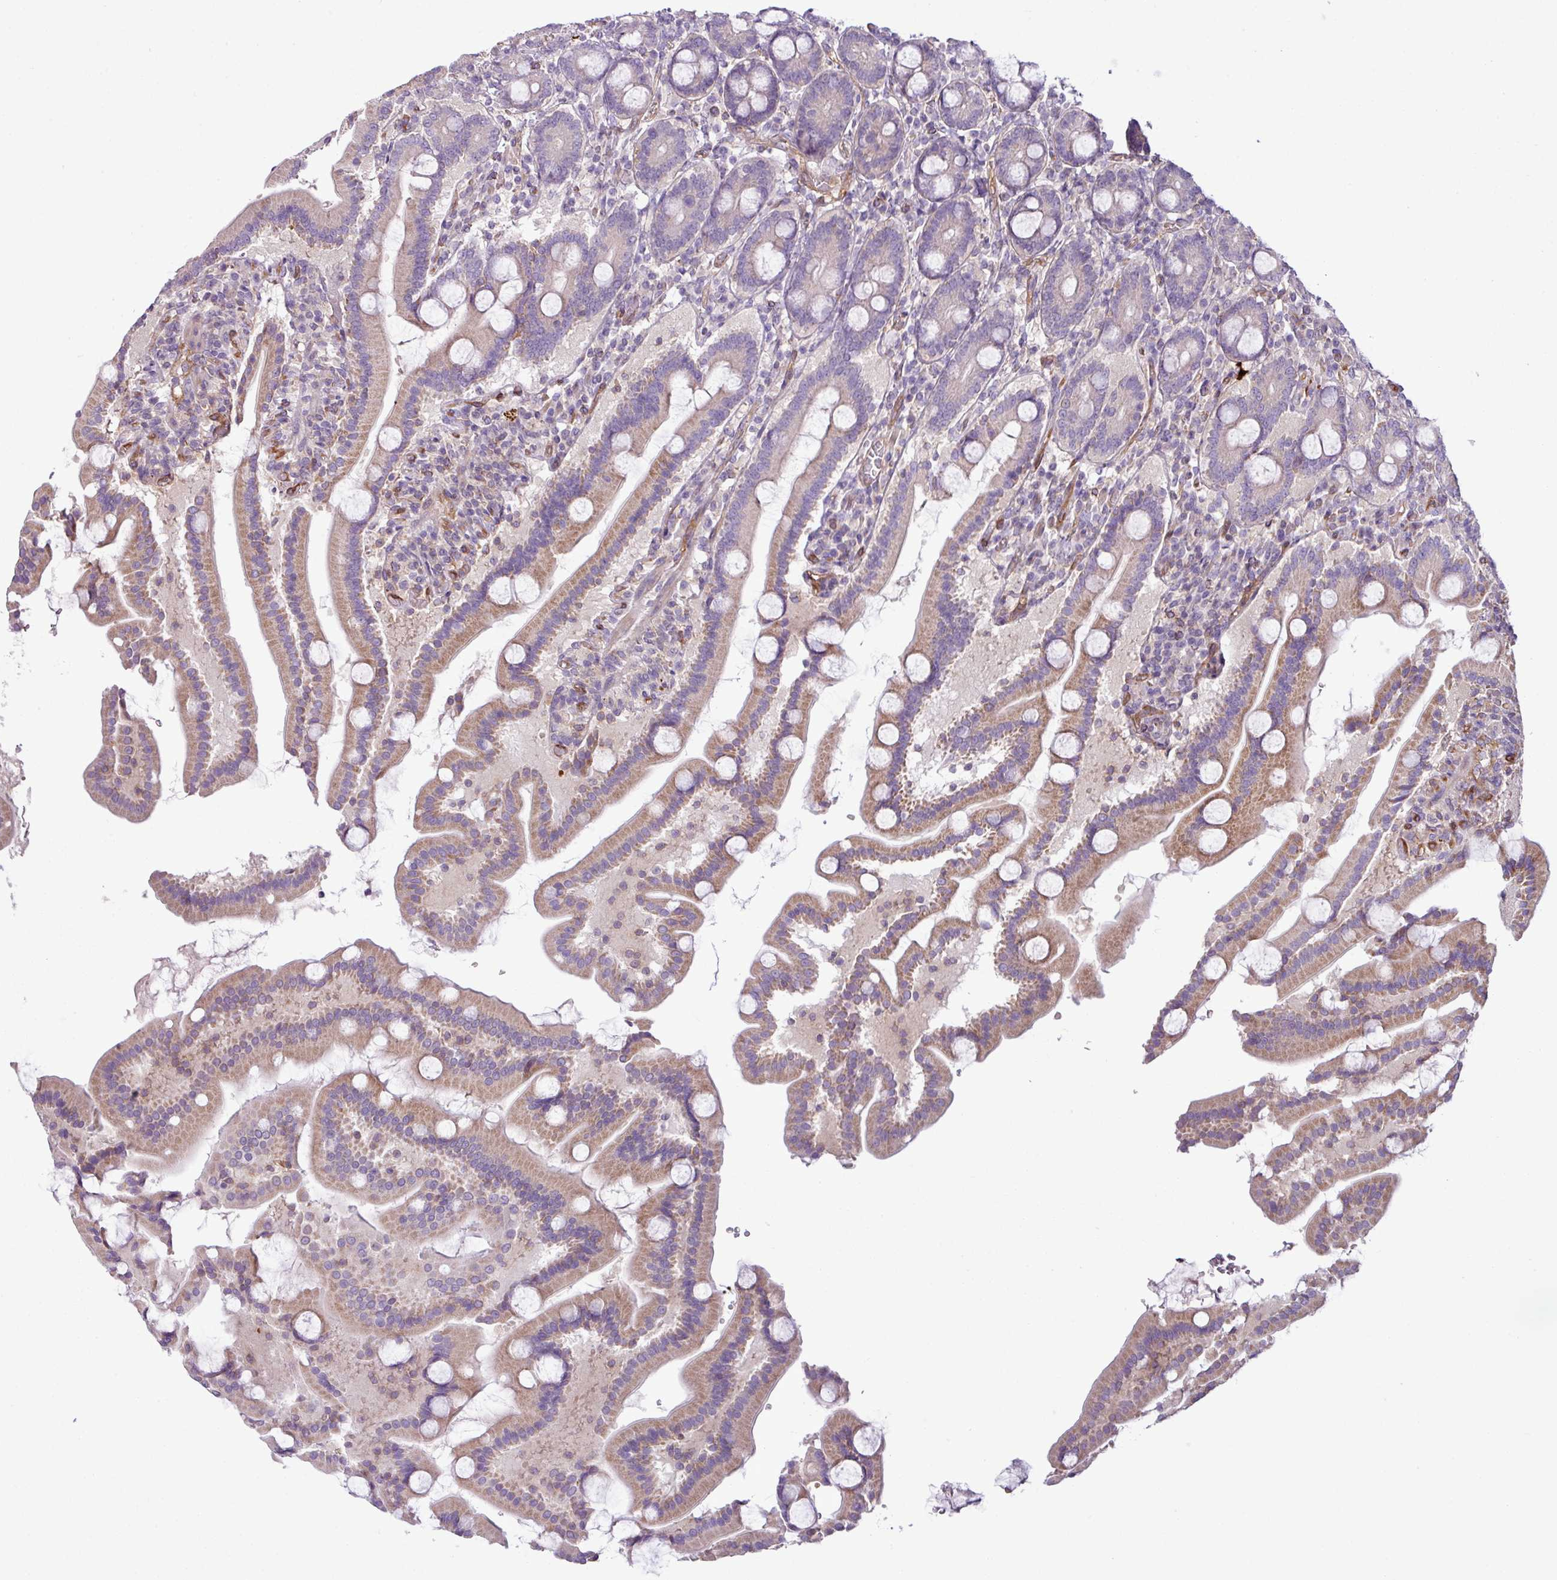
{"staining": {"intensity": "moderate", "quantity": "25%-75%", "location": "cytoplasmic/membranous"}, "tissue": "duodenum", "cell_type": "Glandular cells", "image_type": "normal", "snomed": [{"axis": "morphology", "description": "Normal tissue, NOS"}, {"axis": "topography", "description": "Duodenum"}], "caption": "Brown immunohistochemical staining in normal duodenum displays moderate cytoplasmic/membranous staining in about 25%-75% of glandular cells.", "gene": "ZNF106", "patient": {"sex": "male", "age": 55}}